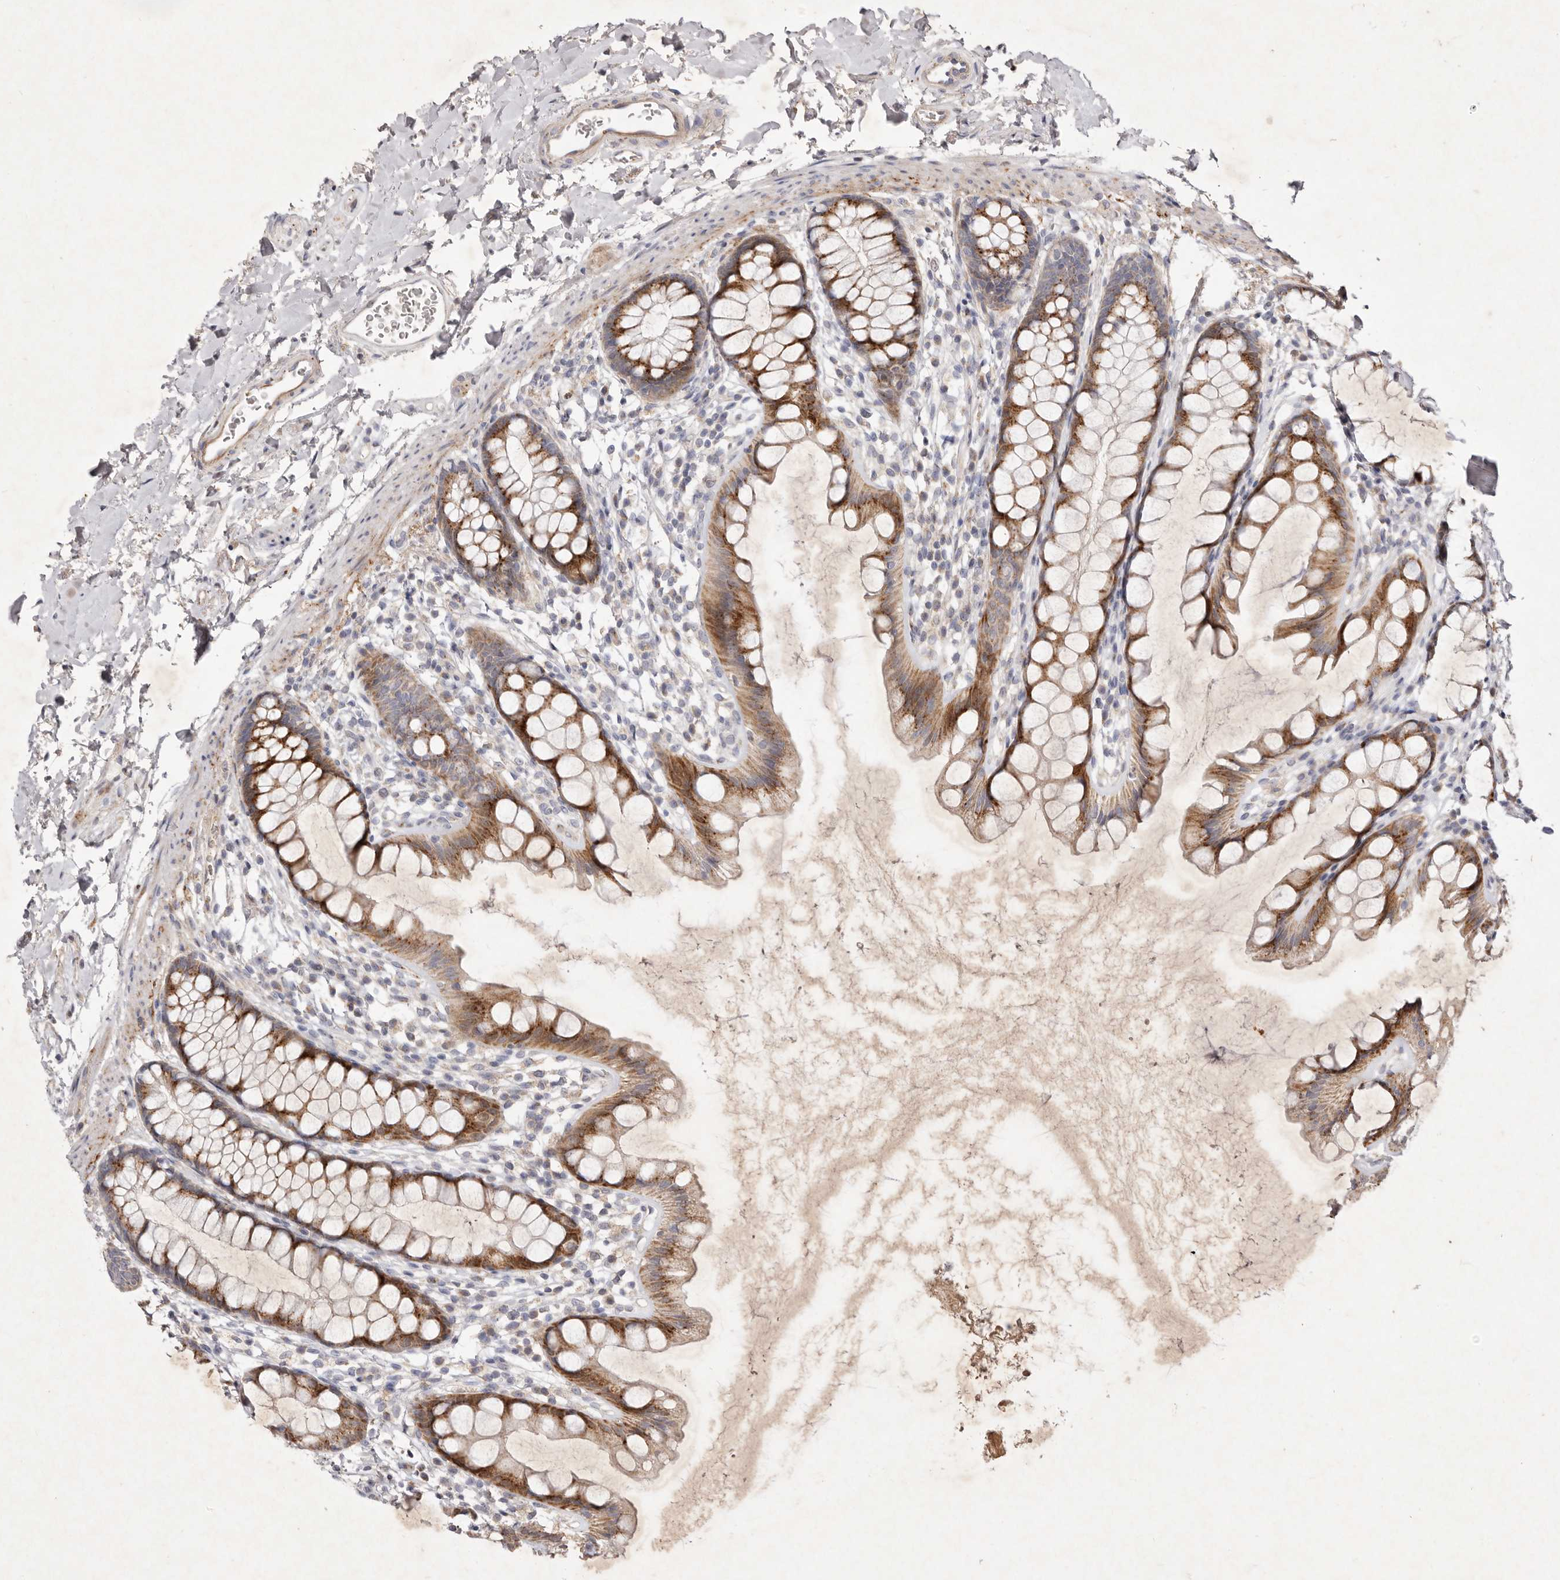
{"staining": {"intensity": "moderate", "quantity": ">75%", "location": "cytoplasmic/membranous"}, "tissue": "rectum", "cell_type": "Glandular cells", "image_type": "normal", "snomed": [{"axis": "morphology", "description": "Normal tissue, NOS"}, {"axis": "topography", "description": "Rectum"}], "caption": "An immunohistochemistry micrograph of unremarkable tissue is shown. Protein staining in brown highlights moderate cytoplasmic/membranous positivity in rectum within glandular cells. Nuclei are stained in blue.", "gene": "USP24", "patient": {"sex": "female", "age": 65}}